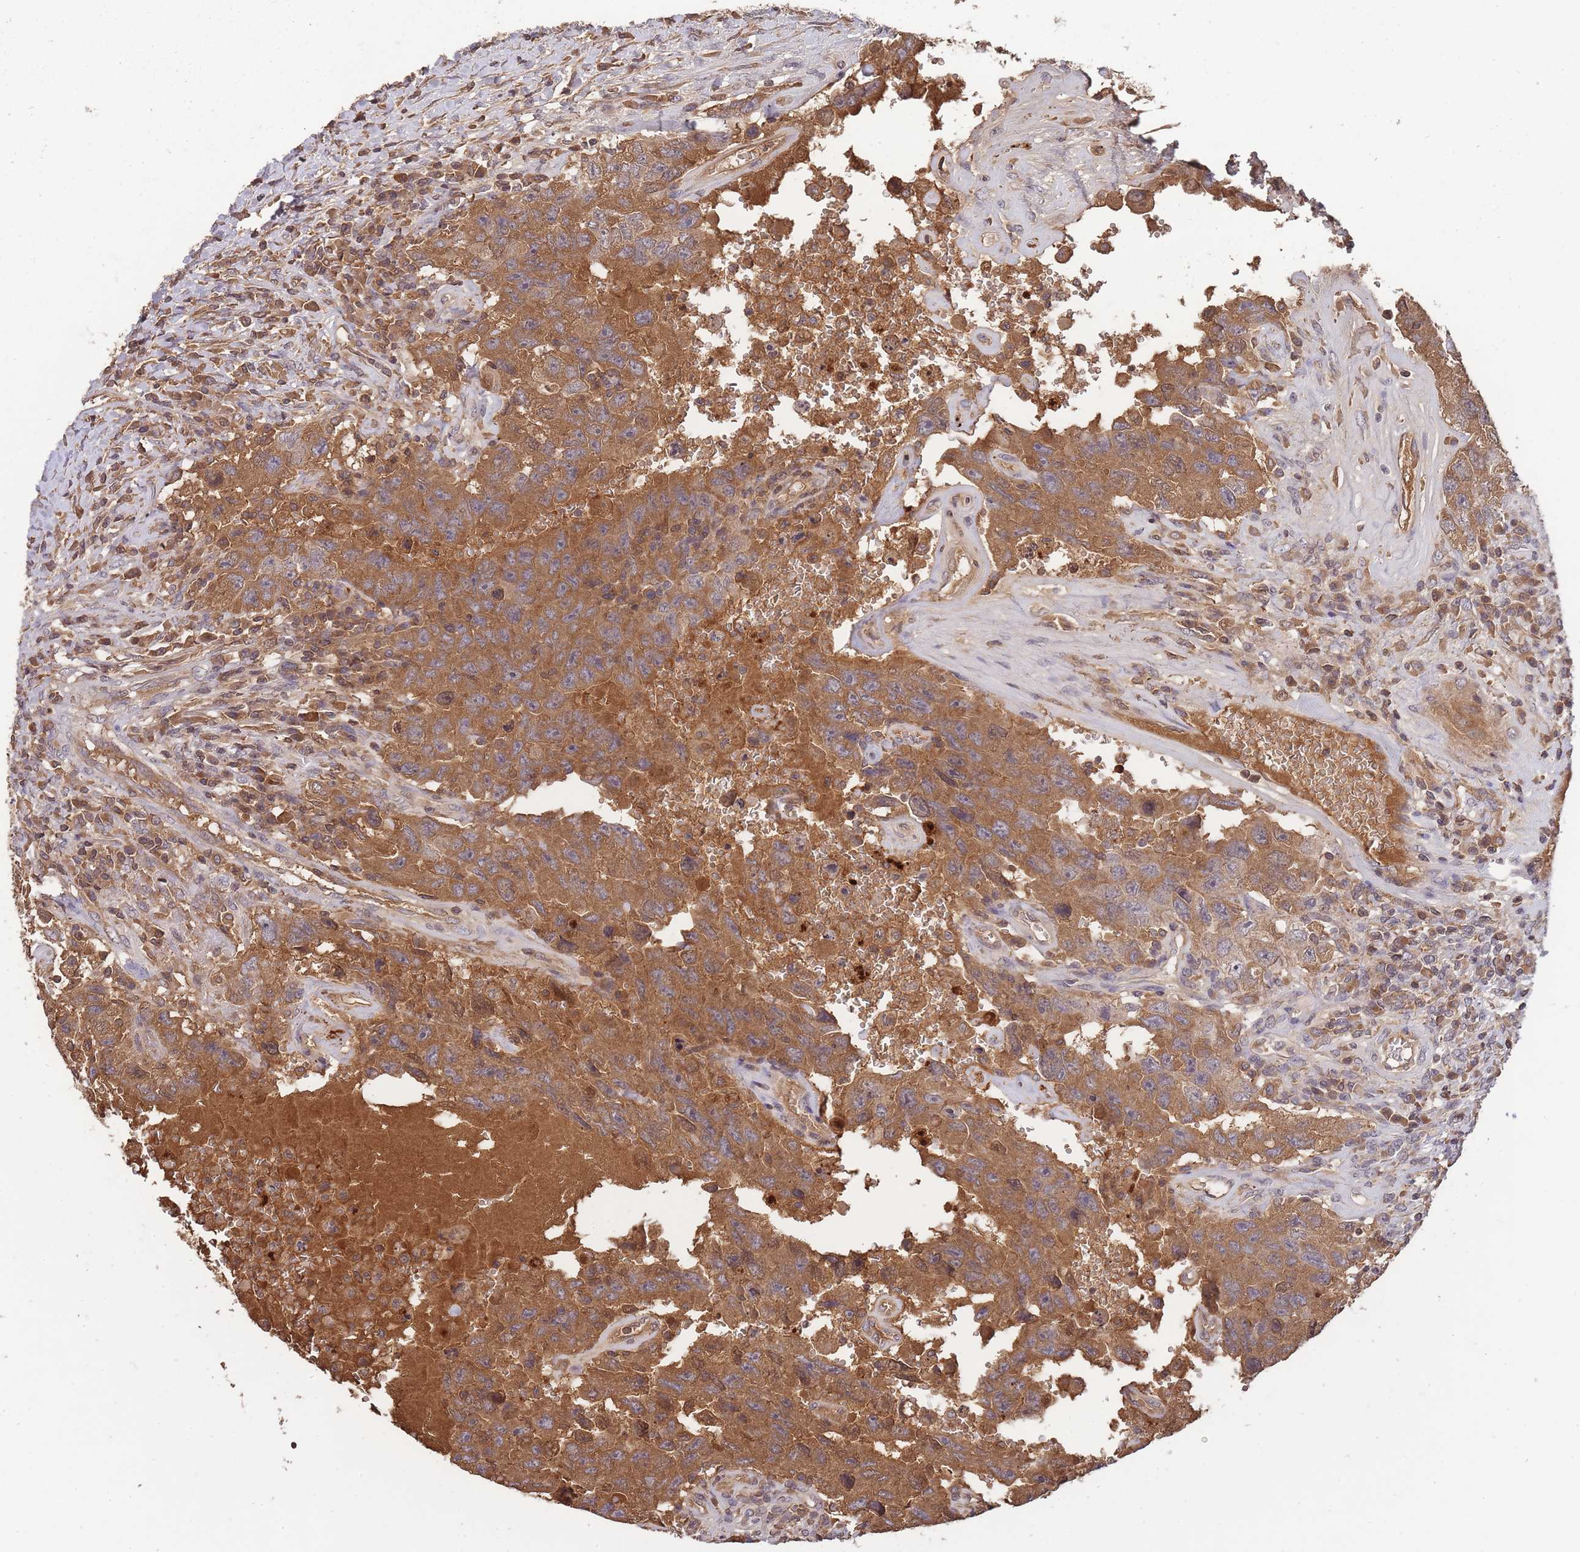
{"staining": {"intensity": "moderate", "quantity": ">75%", "location": "cytoplasmic/membranous"}, "tissue": "testis cancer", "cell_type": "Tumor cells", "image_type": "cancer", "snomed": [{"axis": "morphology", "description": "Carcinoma, Embryonal, NOS"}, {"axis": "topography", "description": "Testis"}], "caption": "Immunohistochemistry histopathology image of neoplastic tissue: human embryonal carcinoma (testis) stained using immunohistochemistry (IHC) reveals medium levels of moderate protein expression localized specifically in the cytoplasmic/membranous of tumor cells, appearing as a cytoplasmic/membranous brown color.", "gene": "RALGDS", "patient": {"sex": "male", "age": 26}}